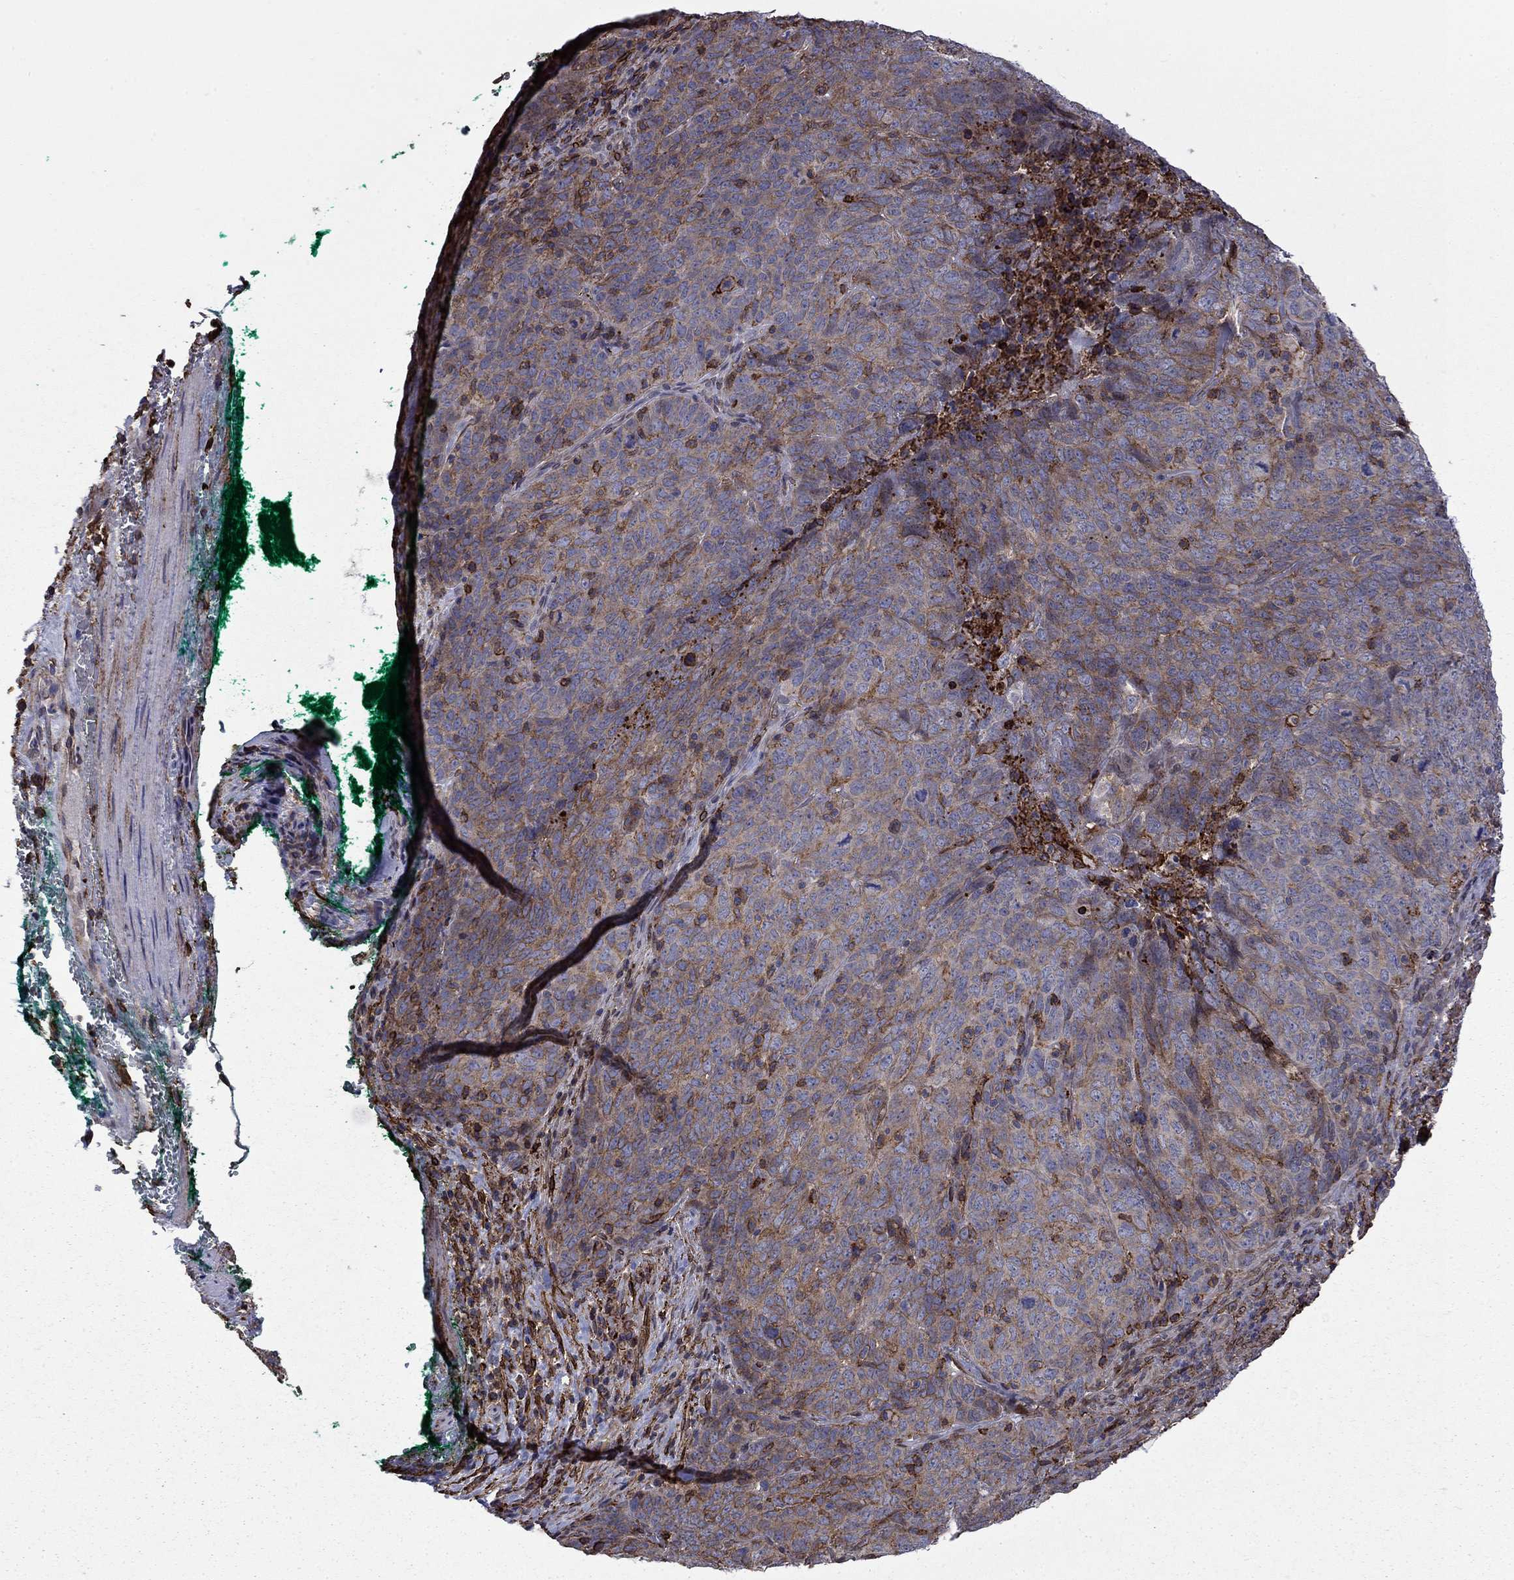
{"staining": {"intensity": "moderate", "quantity": "25%-75%", "location": "cytoplasmic/membranous"}, "tissue": "skin cancer", "cell_type": "Tumor cells", "image_type": "cancer", "snomed": [{"axis": "morphology", "description": "Squamous cell carcinoma, NOS"}, {"axis": "topography", "description": "Skin"}, {"axis": "topography", "description": "Anal"}], "caption": "Immunohistochemical staining of squamous cell carcinoma (skin) demonstrates moderate cytoplasmic/membranous protein positivity in approximately 25%-75% of tumor cells.", "gene": "PLAU", "patient": {"sex": "female", "age": 51}}